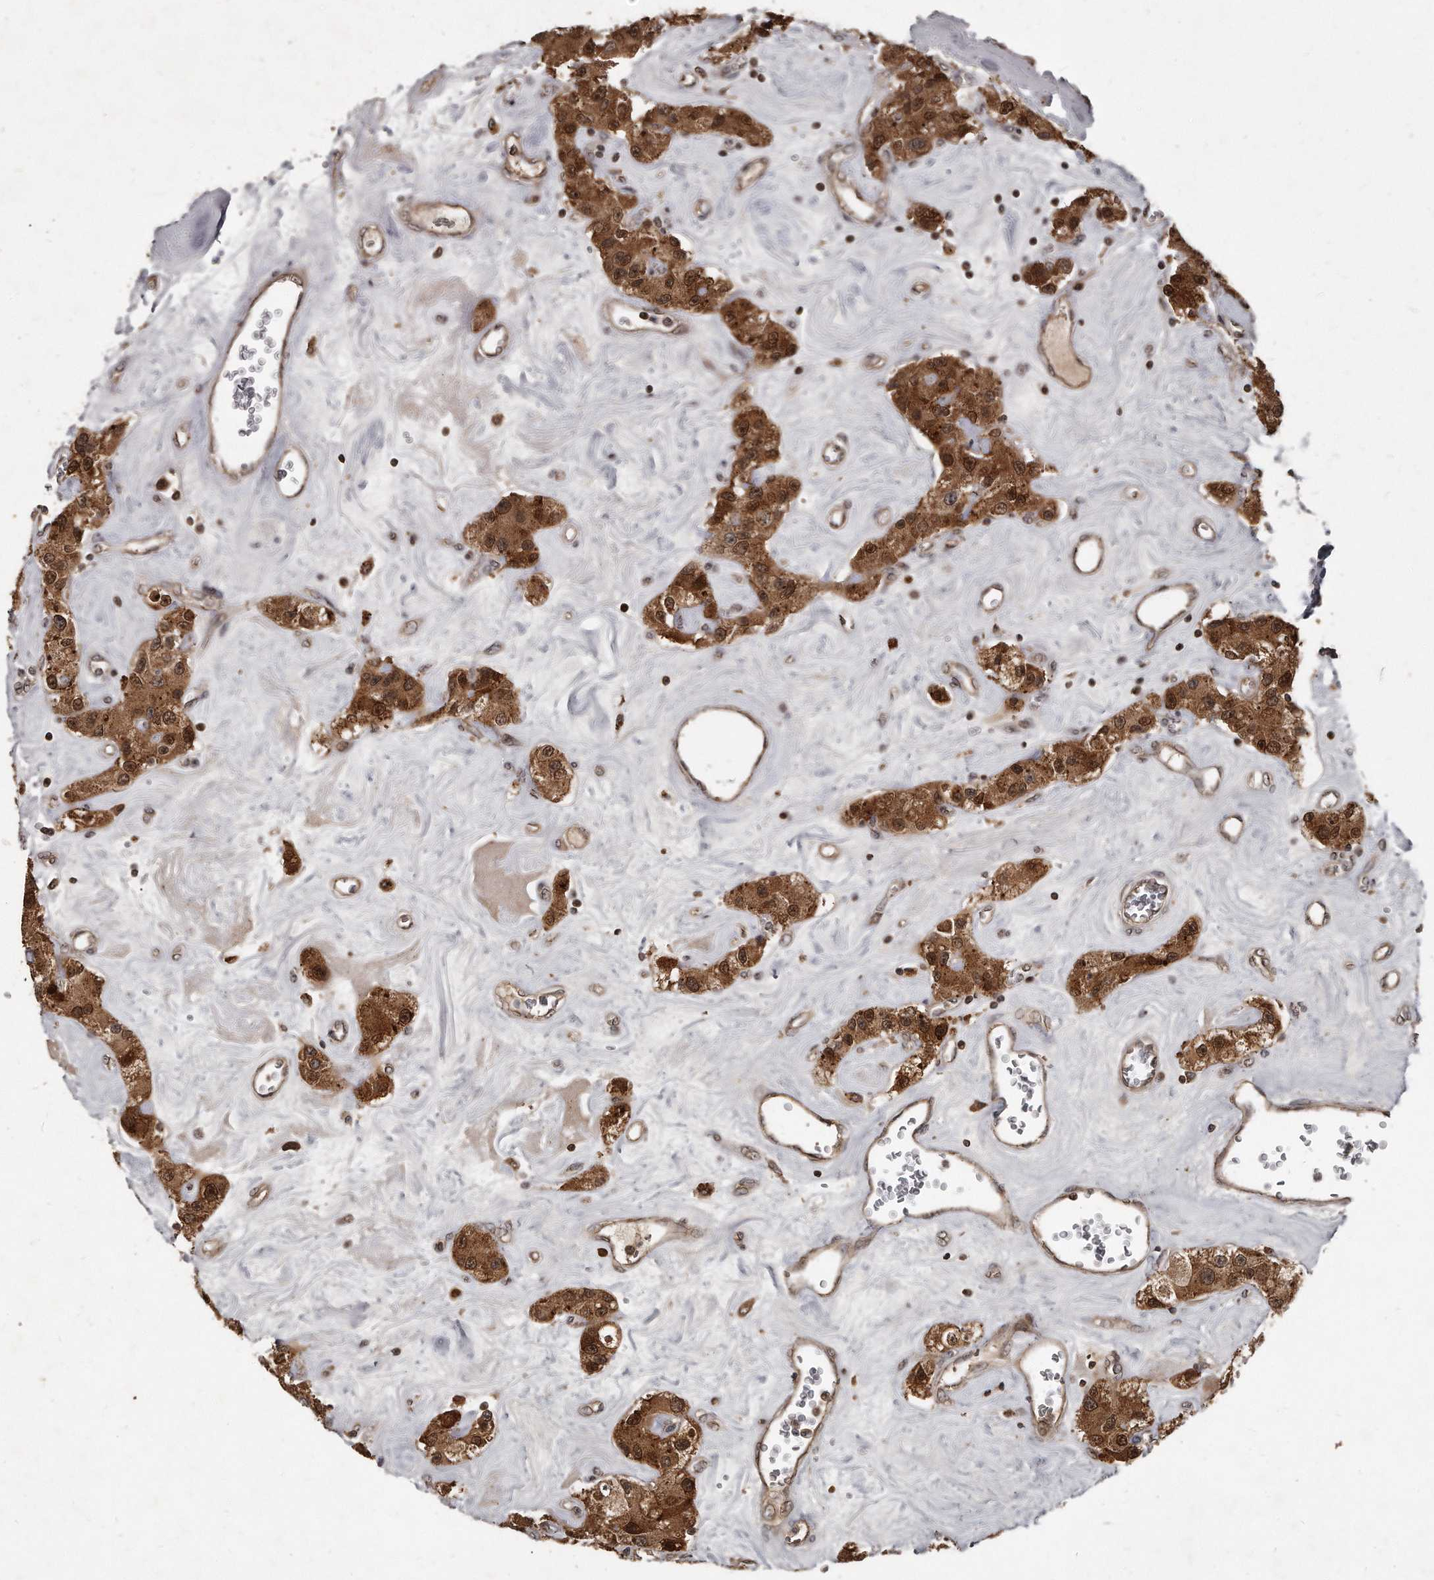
{"staining": {"intensity": "strong", "quantity": ">75%", "location": "cytoplasmic/membranous,nuclear"}, "tissue": "carcinoid", "cell_type": "Tumor cells", "image_type": "cancer", "snomed": [{"axis": "morphology", "description": "Carcinoid, malignant, NOS"}, {"axis": "topography", "description": "Pancreas"}], "caption": "Strong cytoplasmic/membranous and nuclear staining for a protein is present in about >75% of tumor cells of malignant carcinoid using immunohistochemistry (IHC).", "gene": "GCH1", "patient": {"sex": "male", "age": 41}}